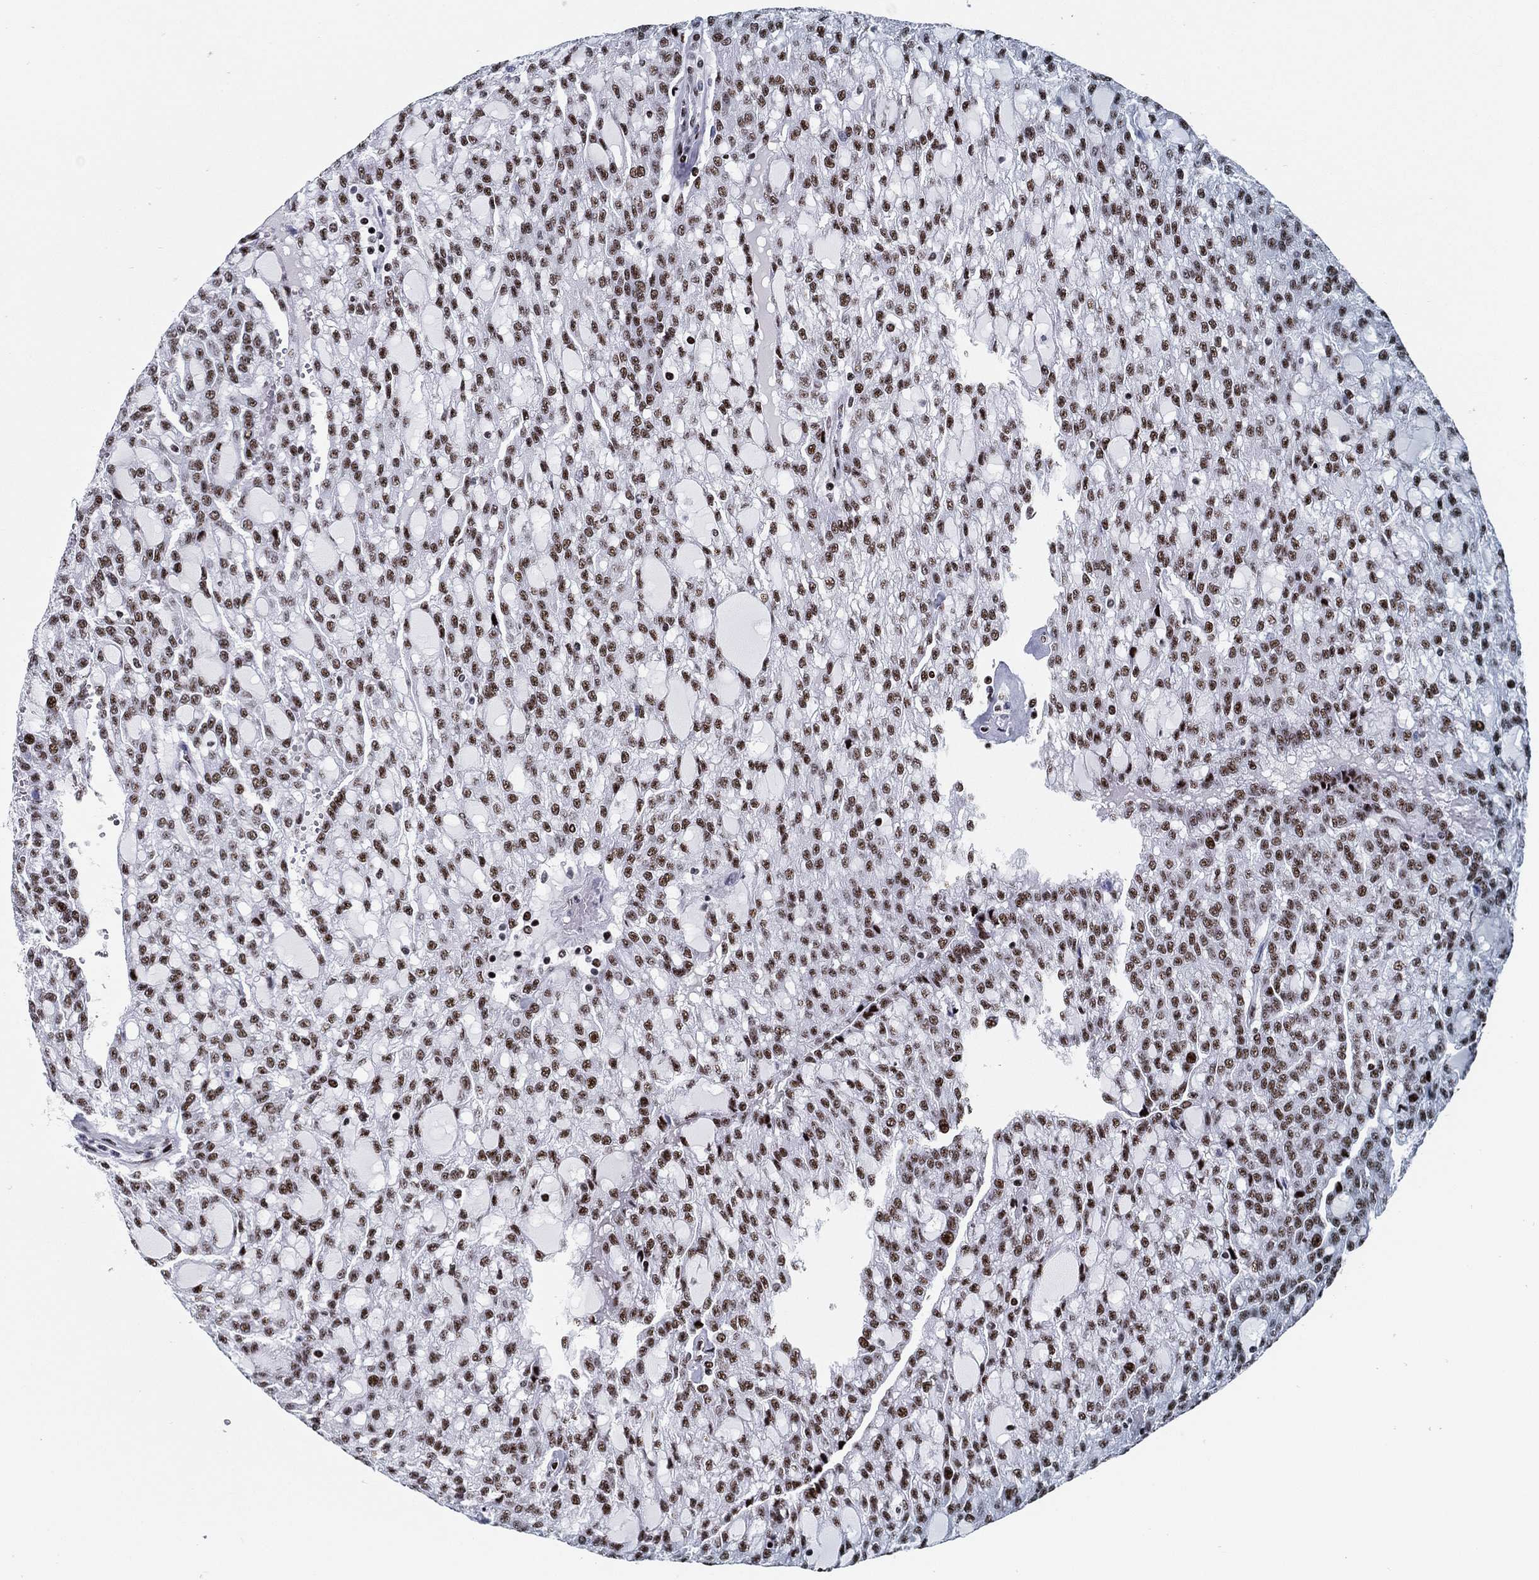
{"staining": {"intensity": "moderate", "quantity": ">75%", "location": "nuclear"}, "tissue": "renal cancer", "cell_type": "Tumor cells", "image_type": "cancer", "snomed": [{"axis": "morphology", "description": "Adenocarcinoma, NOS"}, {"axis": "topography", "description": "Kidney"}], "caption": "The immunohistochemical stain labels moderate nuclear staining in tumor cells of renal cancer tissue. (DAB (3,3'-diaminobenzidine) = brown stain, brightfield microscopy at high magnification).", "gene": "CYB561D2", "patient": {"sex": "male", "age": 63}}